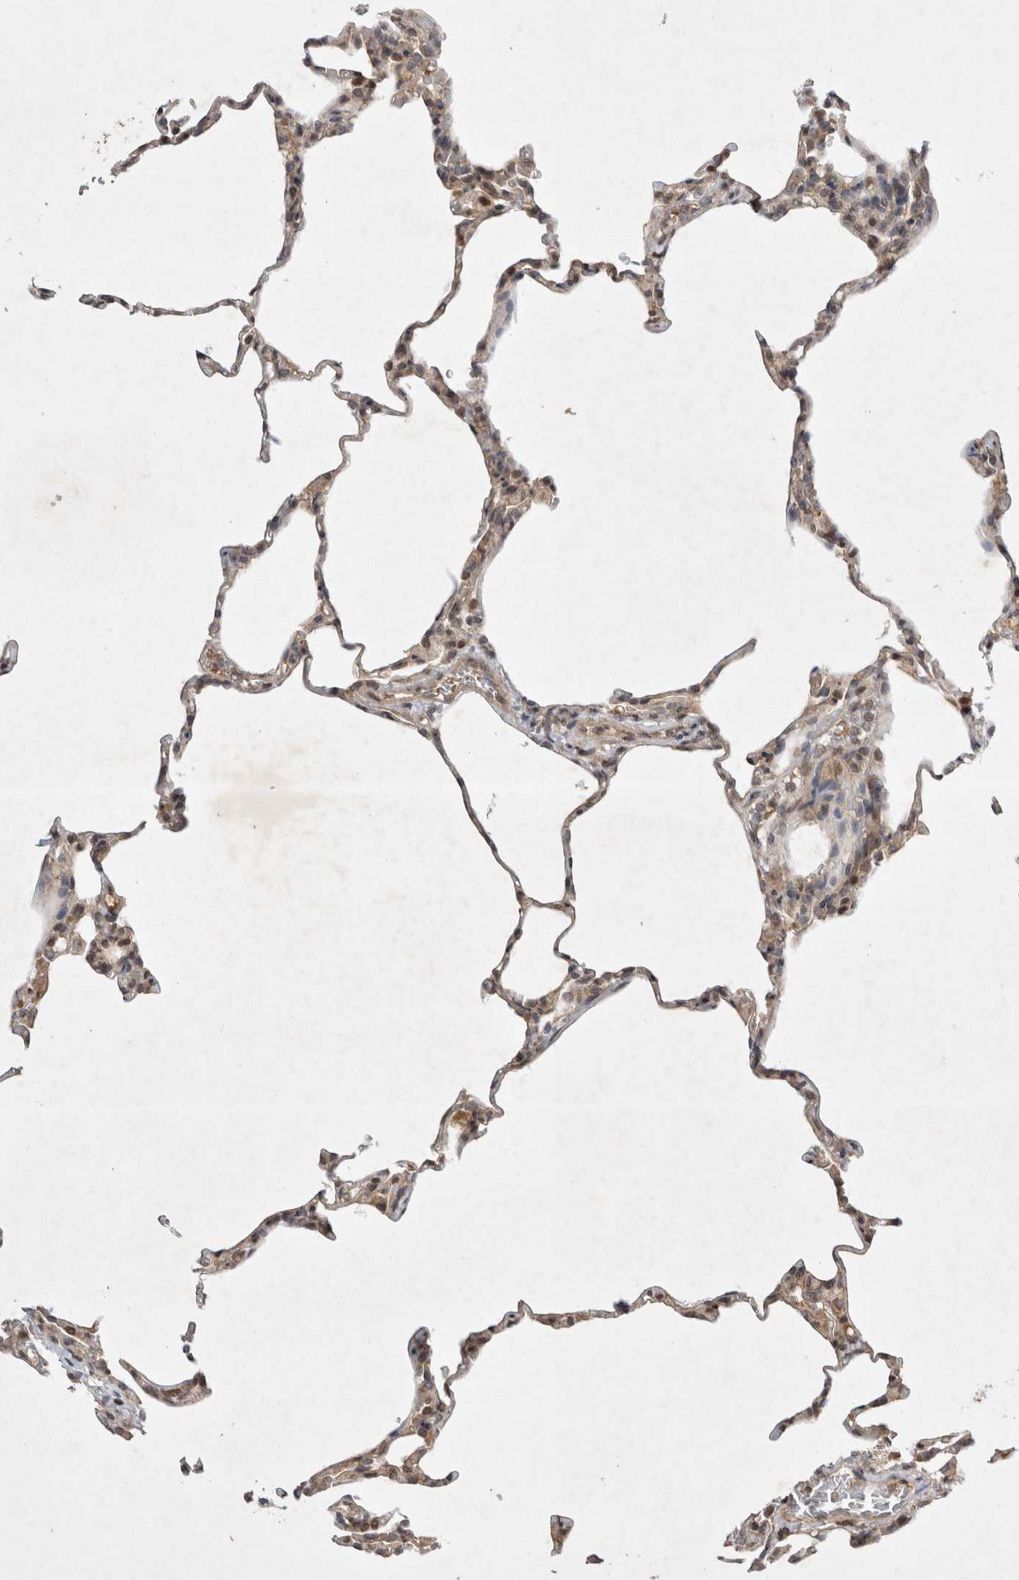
{"staining": {"intensity": "moderate", "quantity": "<25%", "location": "nuclear"}, "tissue": "lung", "cell_type": "Alveolar cells", "image_type": "normal", "snomed": [{"axis": "morphology", "description": "Normal tissue, NOS"}, {"axis": "topography", "description": "Lung"}], "caption": "An image of human lung stained for a protein demonstrates moderate nuclear brown staining in alveolar cells. (DAB (3,3'-diaminobenzidine) IHC with brightfield microscopy, high magnification).", "gene": "EIF2AK1", "patient": {"sex": "male", "age": 20}}